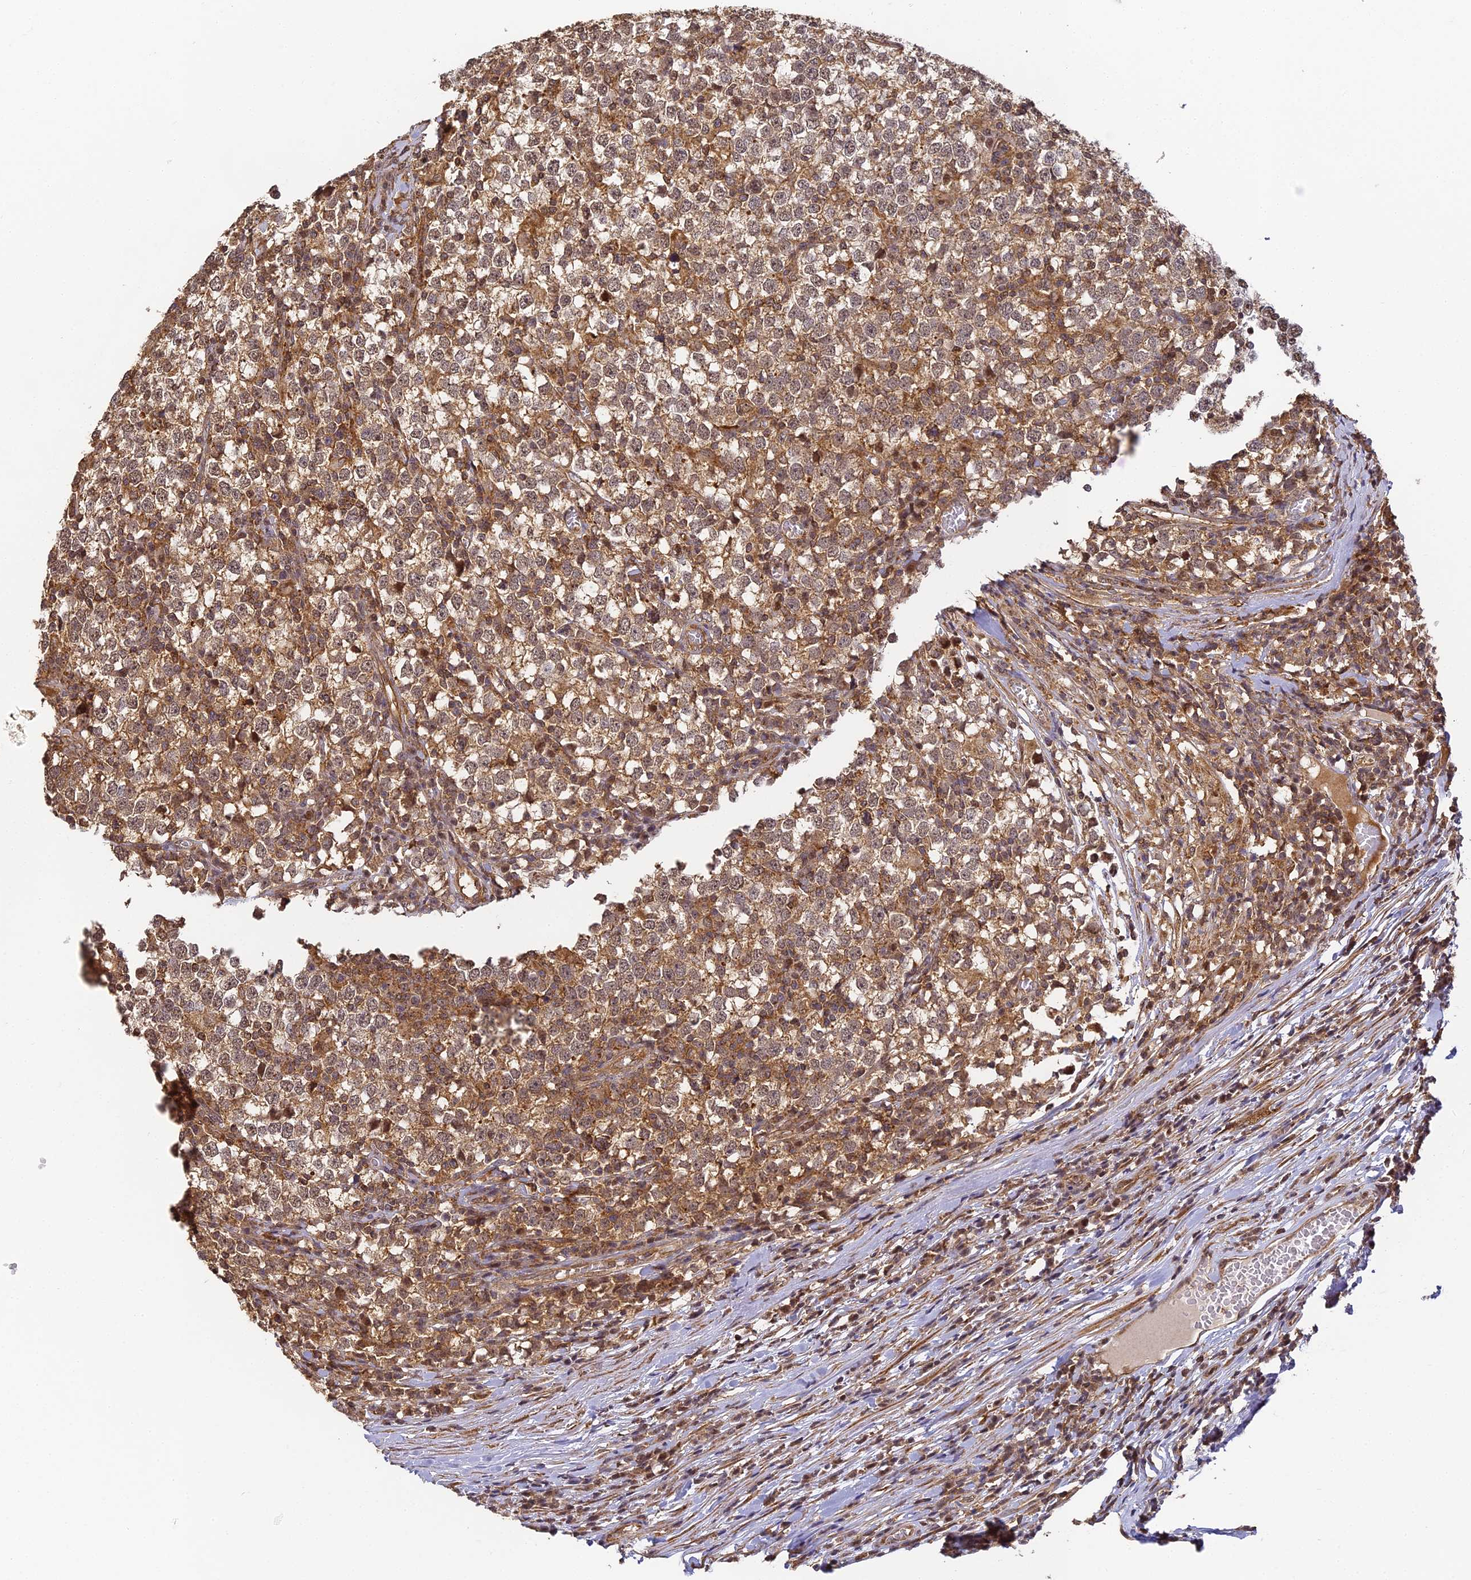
{"staining": {"intensity": "moderate", "quantity": ">75%", "location": "cytoplasmic/membranous,nuclear"}, "tissue": "testis cancer", "cell_type": "Tumor cells", "image_type": "cancer", "snomed": [{"axis": "morphology", "description": "Seminoma, NOS"}, {"axis": "topography", "description": "Testis"}], "caption": "Moderate cytoplasmic/membranous and nuclear staining is identified in about >75% of tumor cells in seminoma (testis).", "gene": "ZNF443", "patient": {"sex": "male", "age": 65}}